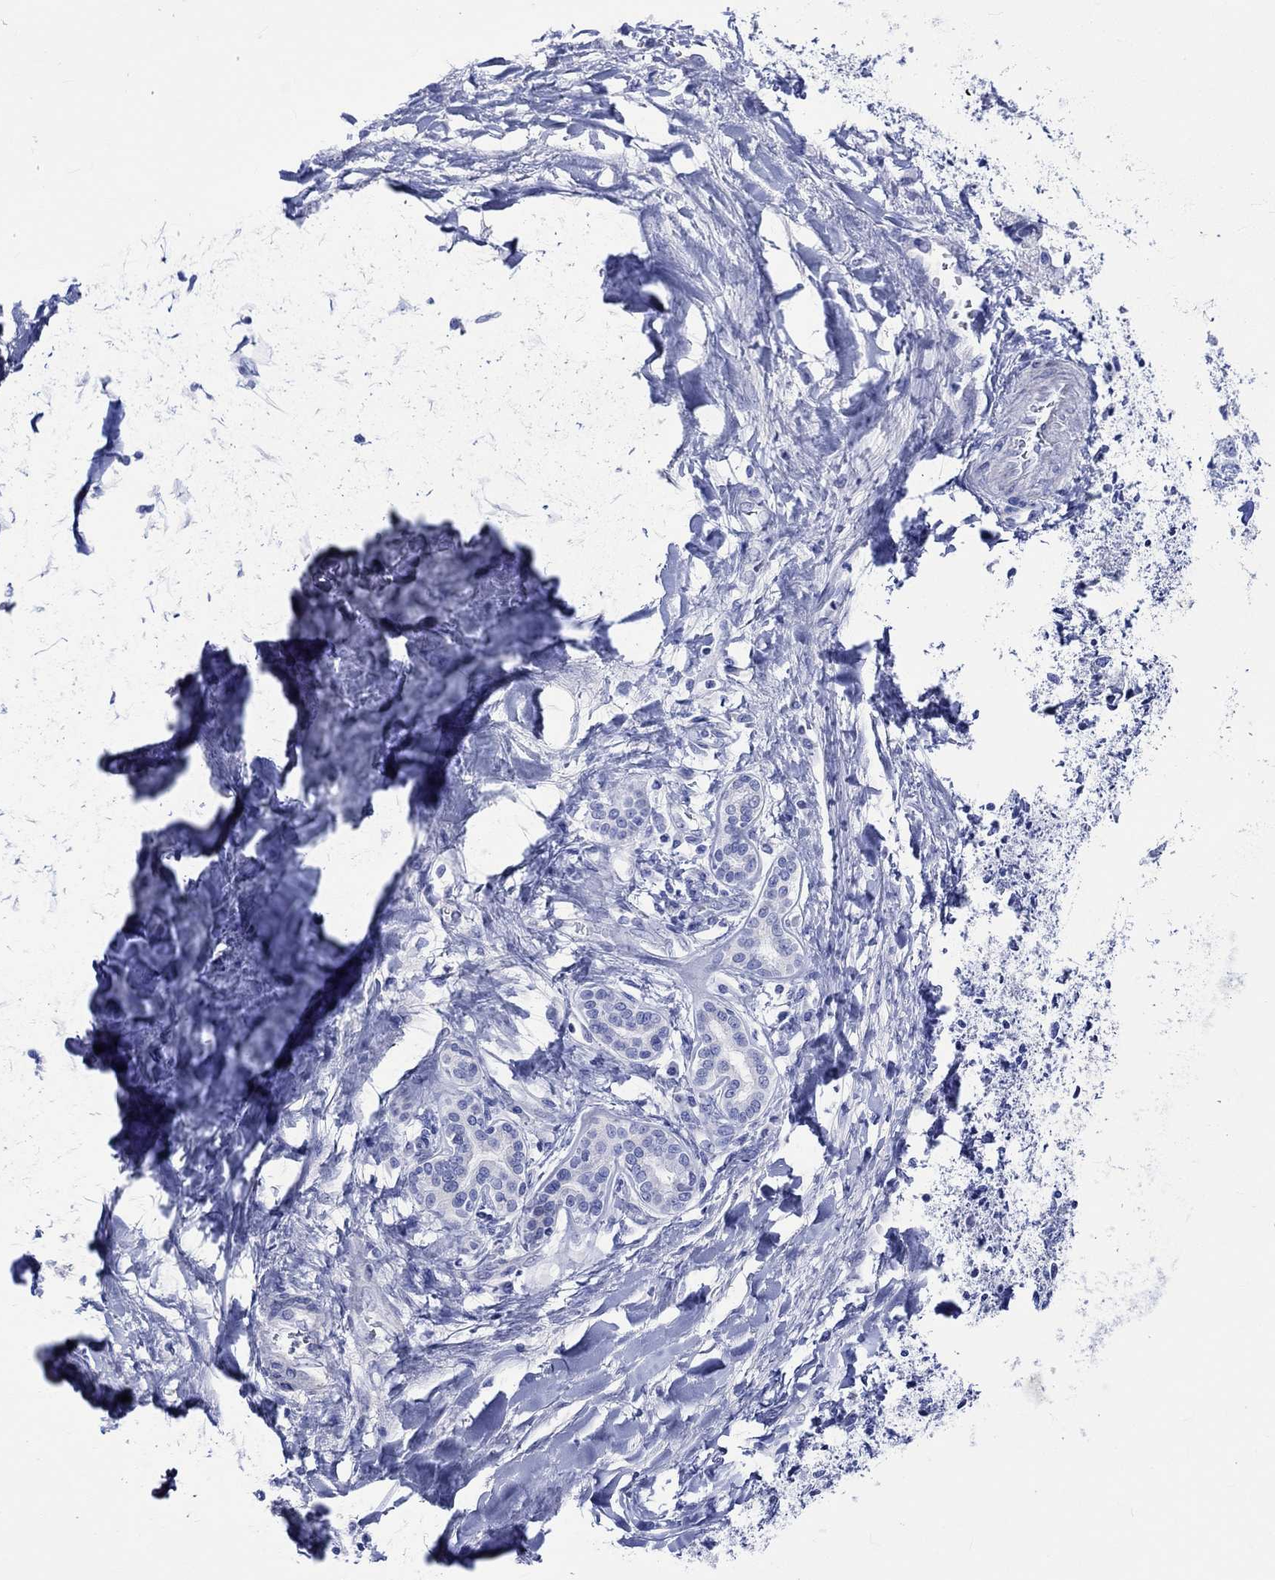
{"staining": {"intensity": "negative", "quantity": "none", "location": "none"}, "tissue": "liver cancer", "cell_type": "Tumor cells", "image_type": "cancer", "snomed": [{"axis": "morphology", "description": "Cholangiocarcinoma"}, {"axis": "topography", "description": "Liver"}], "caption": "An immunohistochemistry (IHC) photomicrograph of liver cancer (cholangiocarcinoma) is shown. There is no staining in tumor cells of liver cancer (cholangiocarcinoma).", "gene": "HARBI1", "patient": {"sex": "male", "age": 50}}